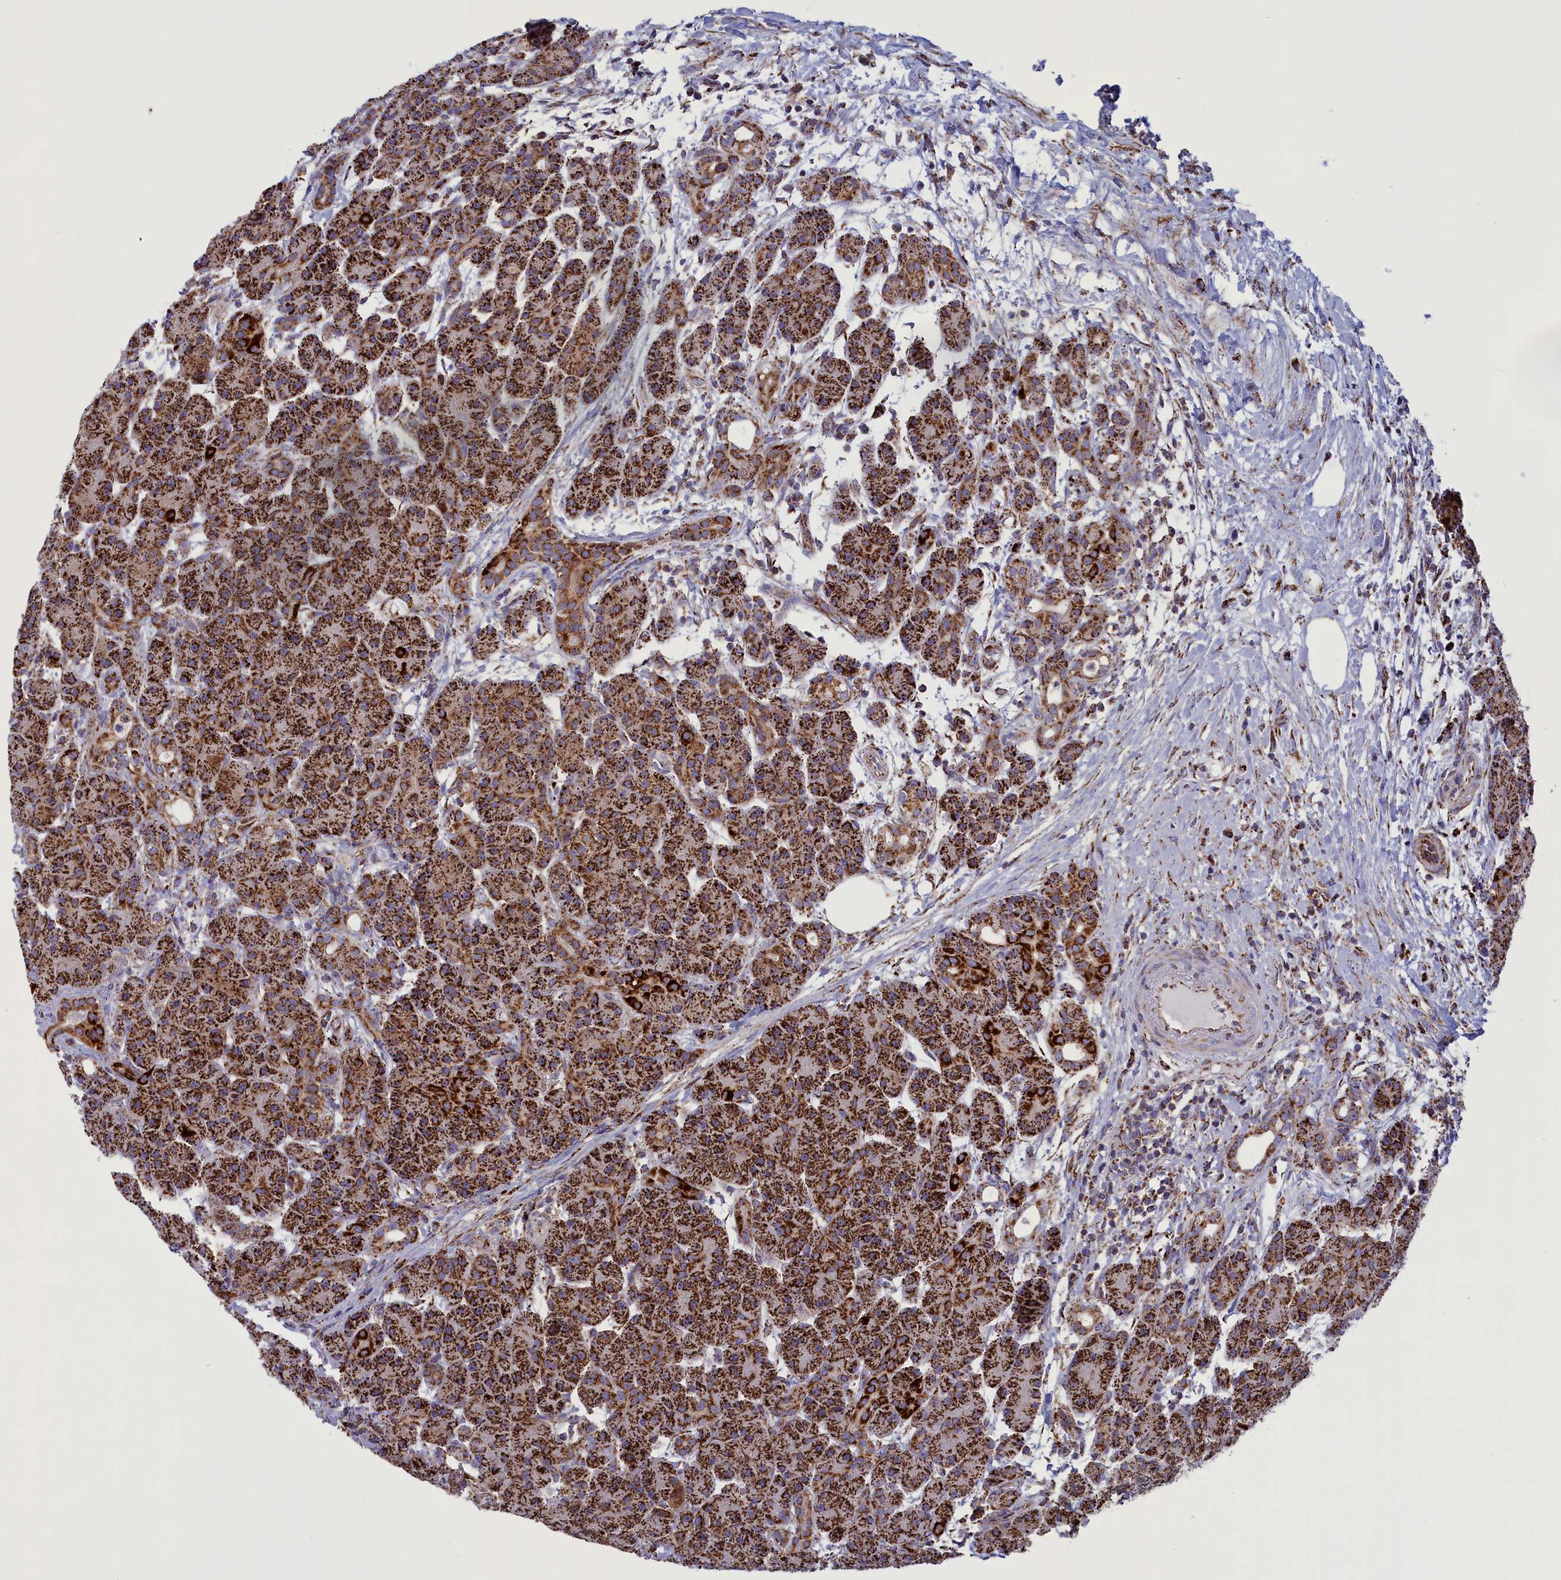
{"staining": {"intensity": "strong", "quantity": ">75%", "location": "cytoplasmic/membranous"}, "tissue": "pancreas", "cell_type": "Exocrine glandular cells", "image_type": "normal", "snomed": [{"axis": "morphology", "description": "Normal tissue, NOS"}, {"axis": "topography", "description": "Pancreas"}], "caption": "Immunohistochemical staining of benign pancreas displays high levels of strong cytoplasmic/membranous staining in approximately >75% of exocrine glandular cells.", "gene": "ISOC2", "patient": {"sex": "male", "age": 63}}